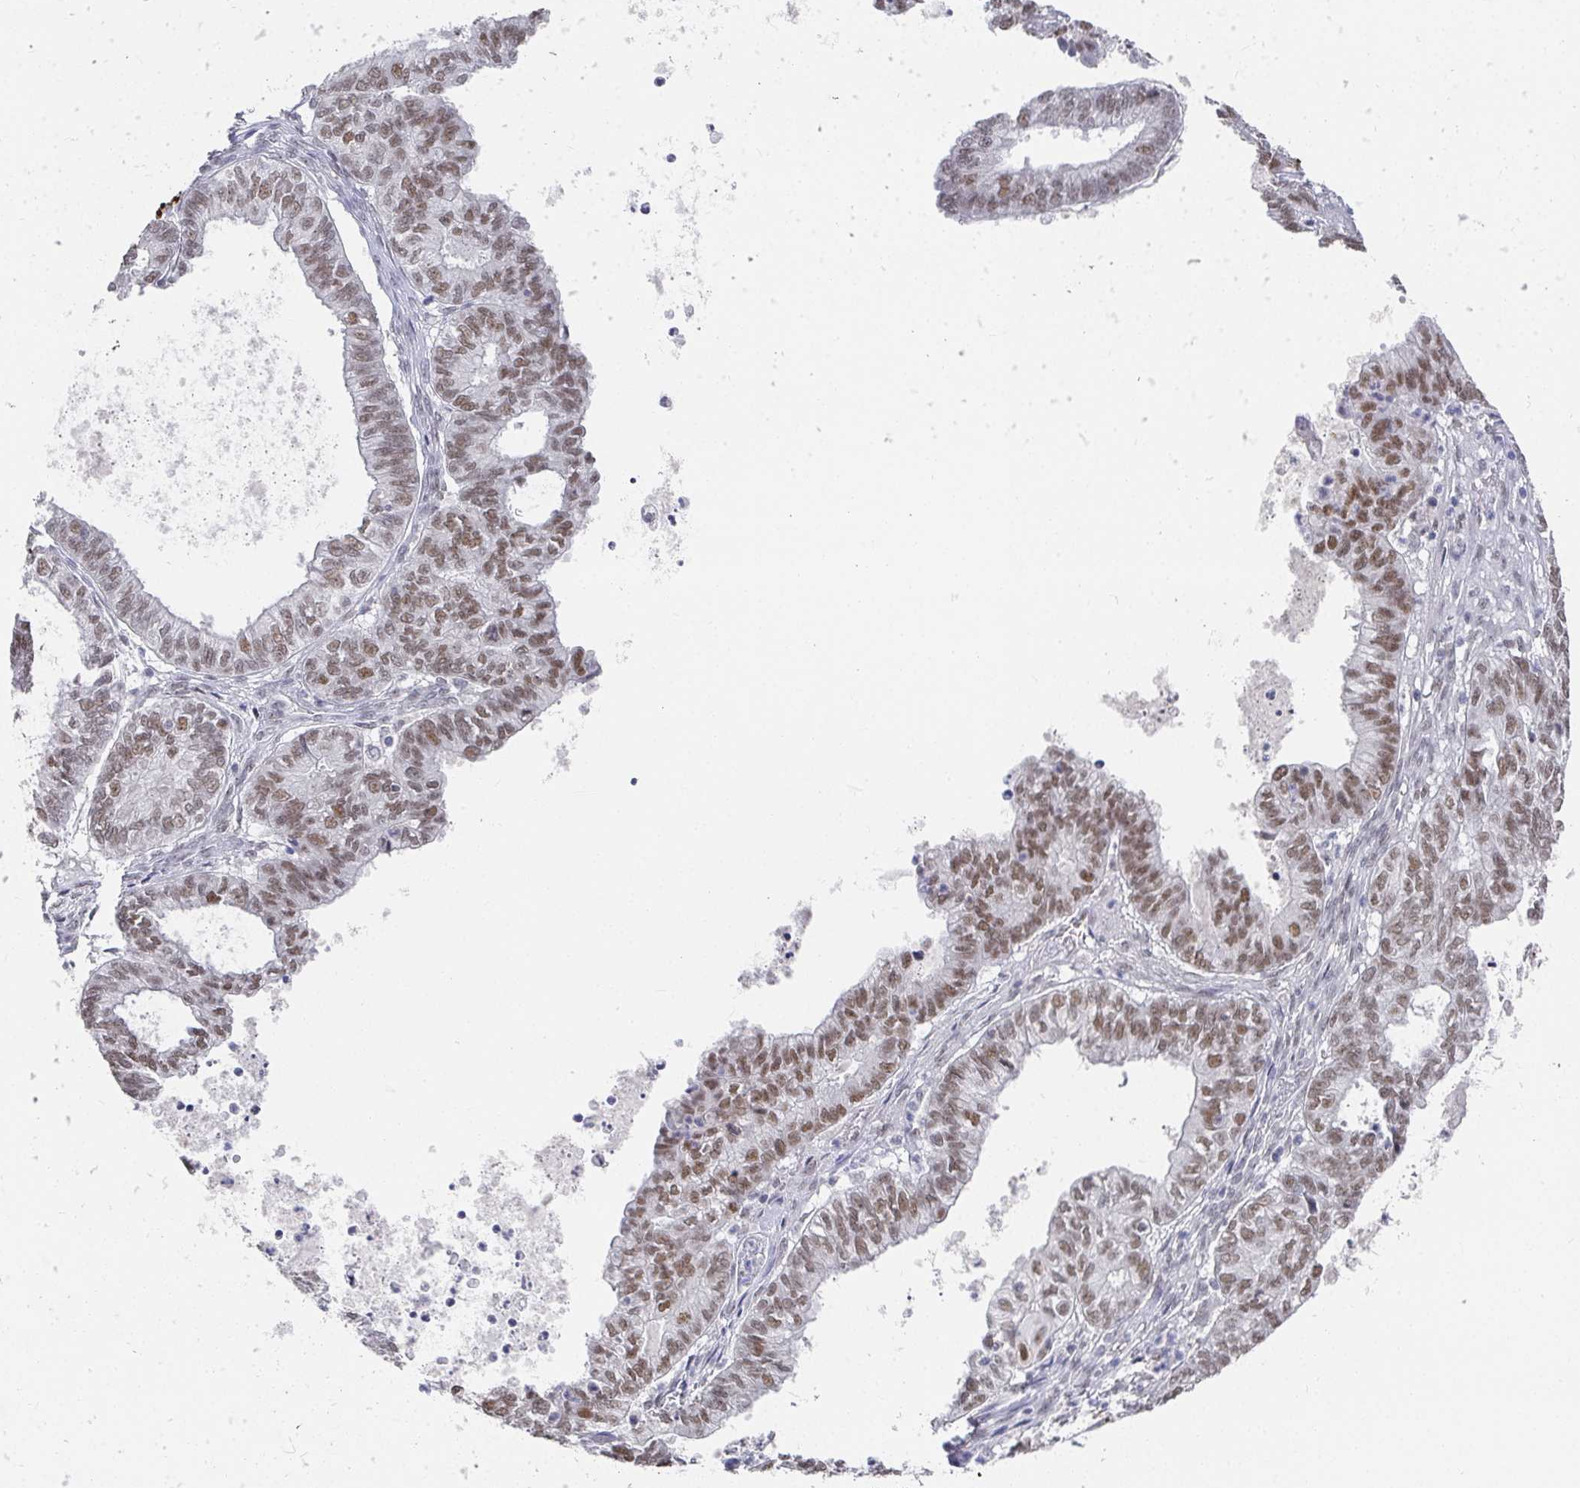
{"staining": {"intensity": "moderate", "quantity": ">75%", "location": "nuclear"}, "tissue": "ovarian cancer", "cell_type": "Tumor cells", "image_type": "cancer", "snomed": [{"axis": "morphology", "description": "Carcinoma, endometroid"}, {"axis": "topography", "description": "Ovary"}], "caption": "Tumor cells reveal medium levels of moderate nuclear staining in approximately >75% of cells in ovarian cancer.", "gene": "RCOR1", "patient": {"sex": "female", "age": 64}}